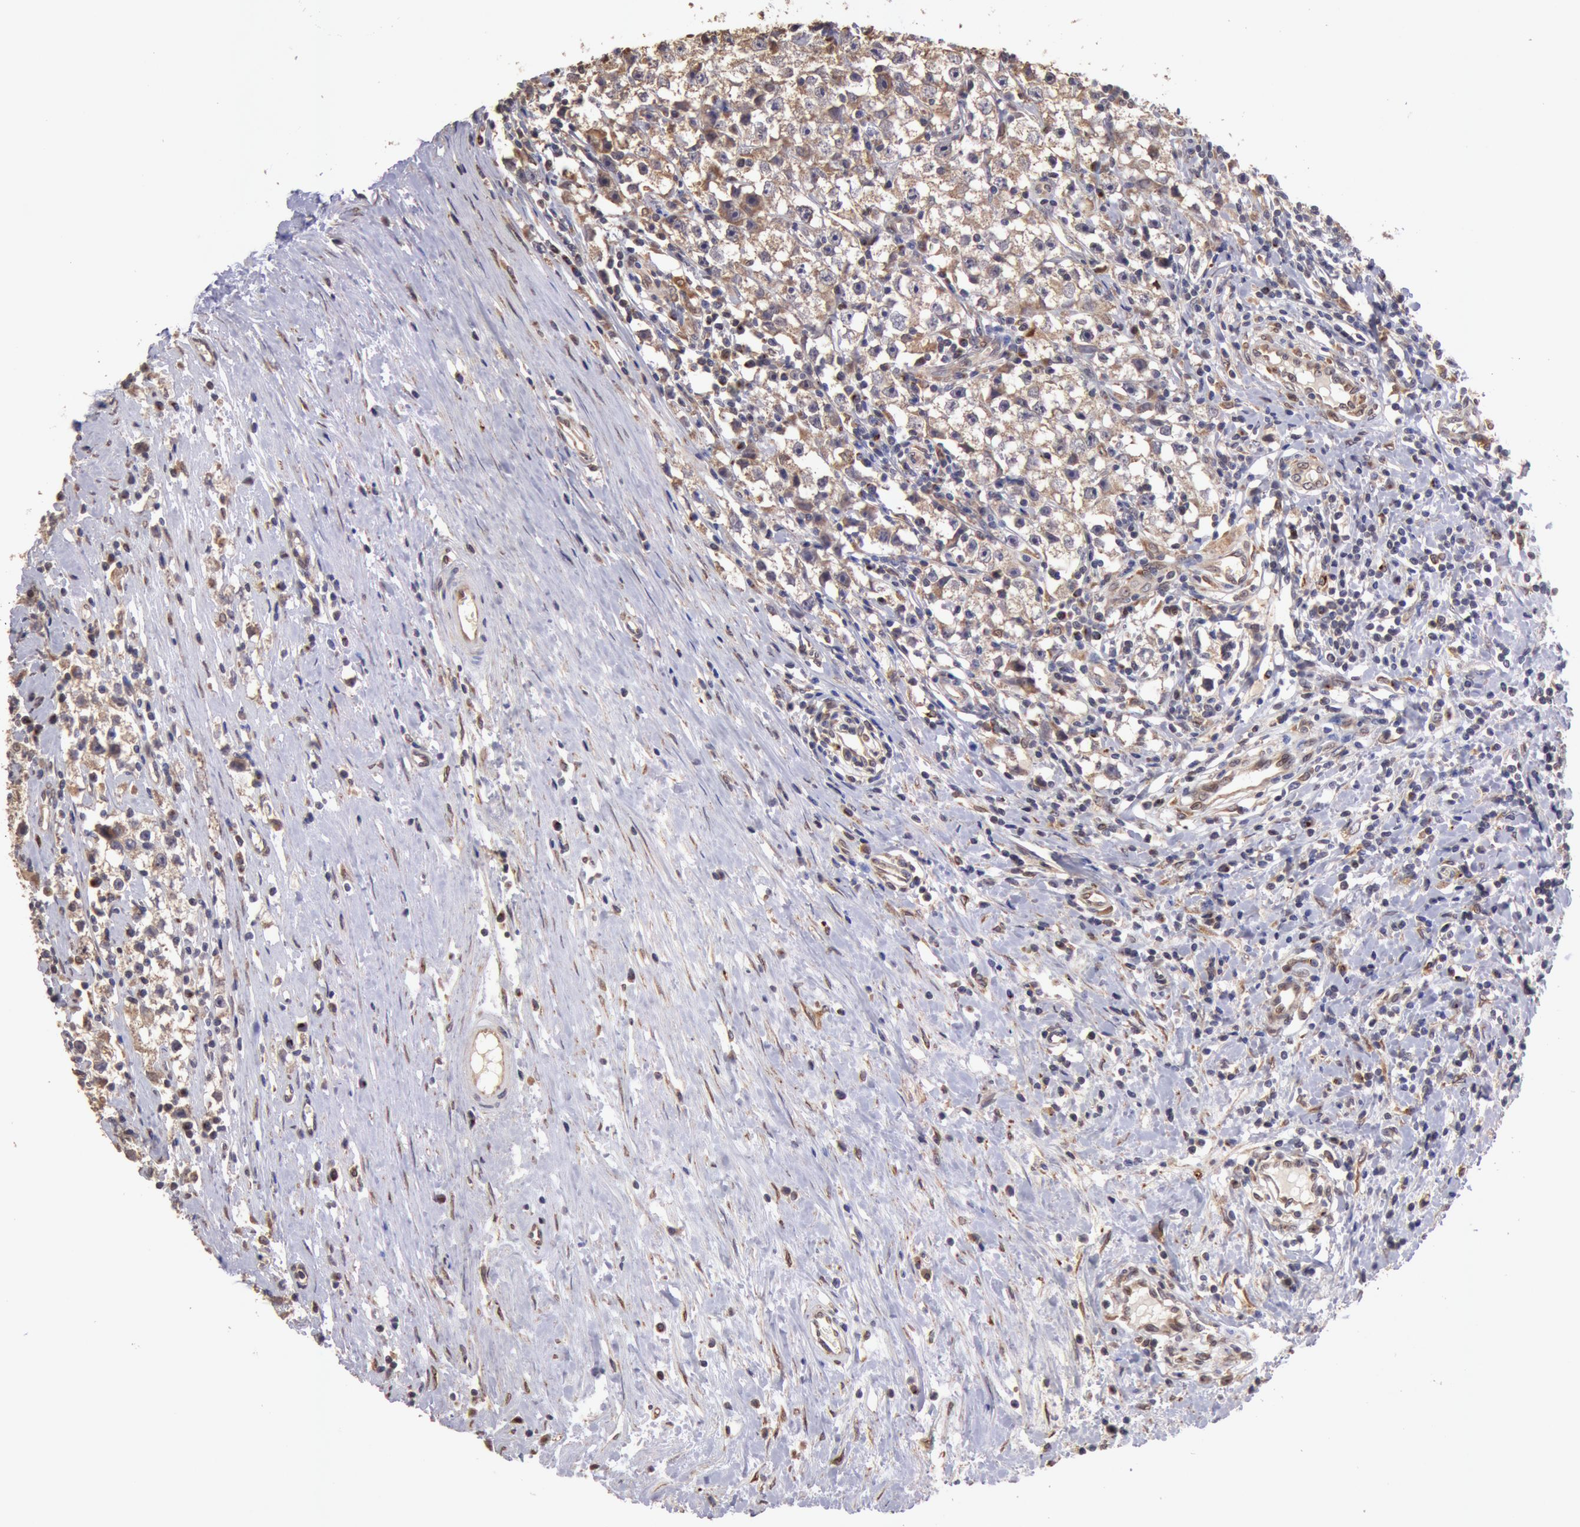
{"staining": {"intensity": "moderate", "quantity": ">75%", "location": "cytoplasmic/membranous,nuclear"}, "tissue": "testis cancer", "cell_type": "Tumor cells", "image_type": "cancer", "snomed": [{"axis": "morphology", "description": "Seminoma, NOS"}, {"axis": "topography", "description": "Testis"}], "caption": "Protein expression by immunohistochemistry shows moderate cytoplasmic/membranous and nuclear expression in about >75% of tumor cells in testis cancer (seminoma).", "gene": "COMT", "patient": {"sex": "male", "age": 35}}